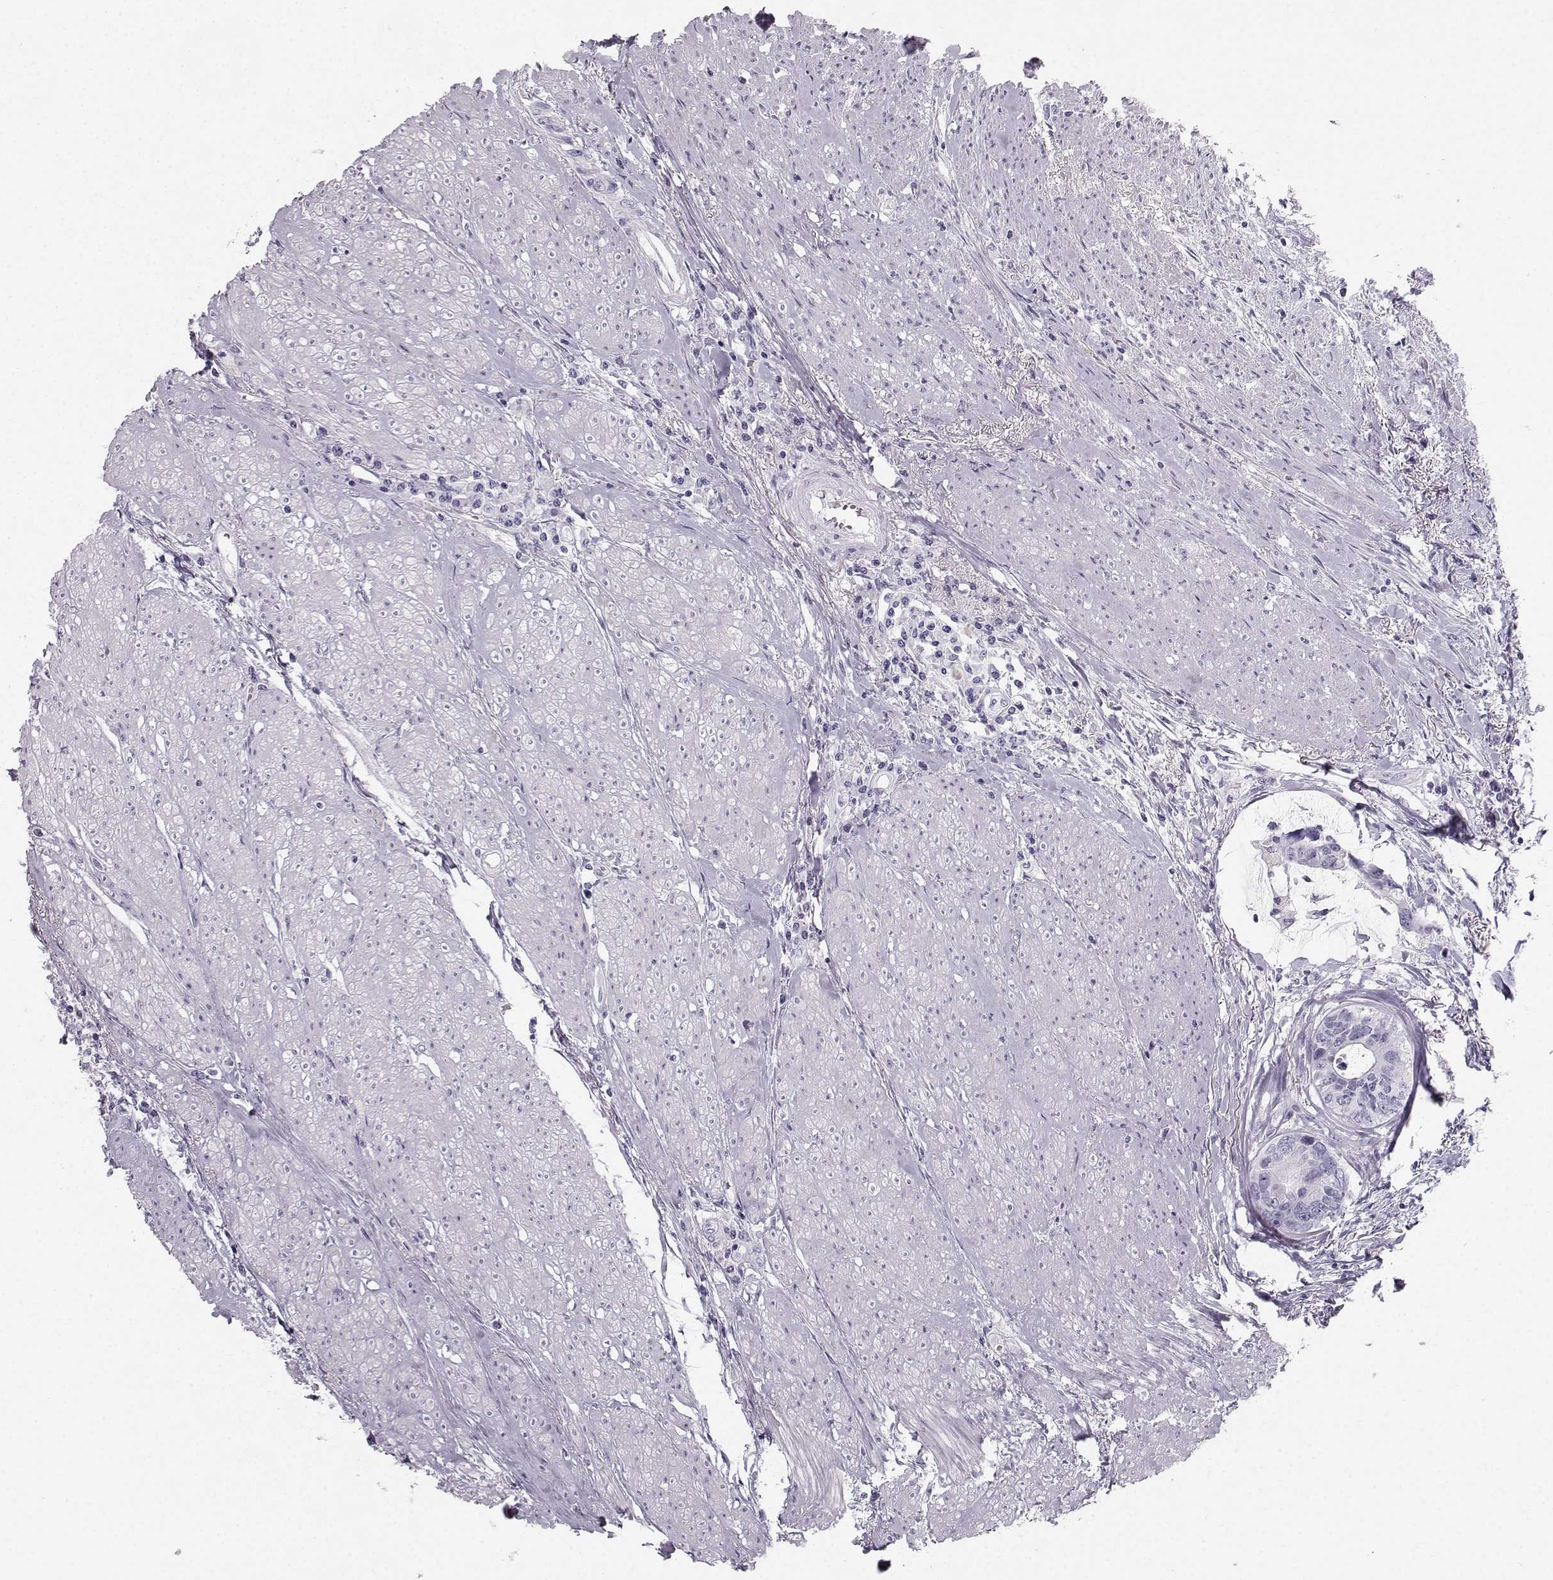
{"staining": {"intensity": "negative", "quantity": "none", "location": "none"}, "tissue": "colorectal cancer", "cell_type": "Tumor cells", "image_type": "cancer", "snomed": [{"axis": "morphology", "description": "Adenocarcinoma, NOS"}, {"axis": "topography", "description": "Rectum"}], "caption": "This is an IHC image of human colorectal cancer. There is no staining in tumor cells.", "gene": "CASR", "patient": {"sex": "male", "age": 59}}